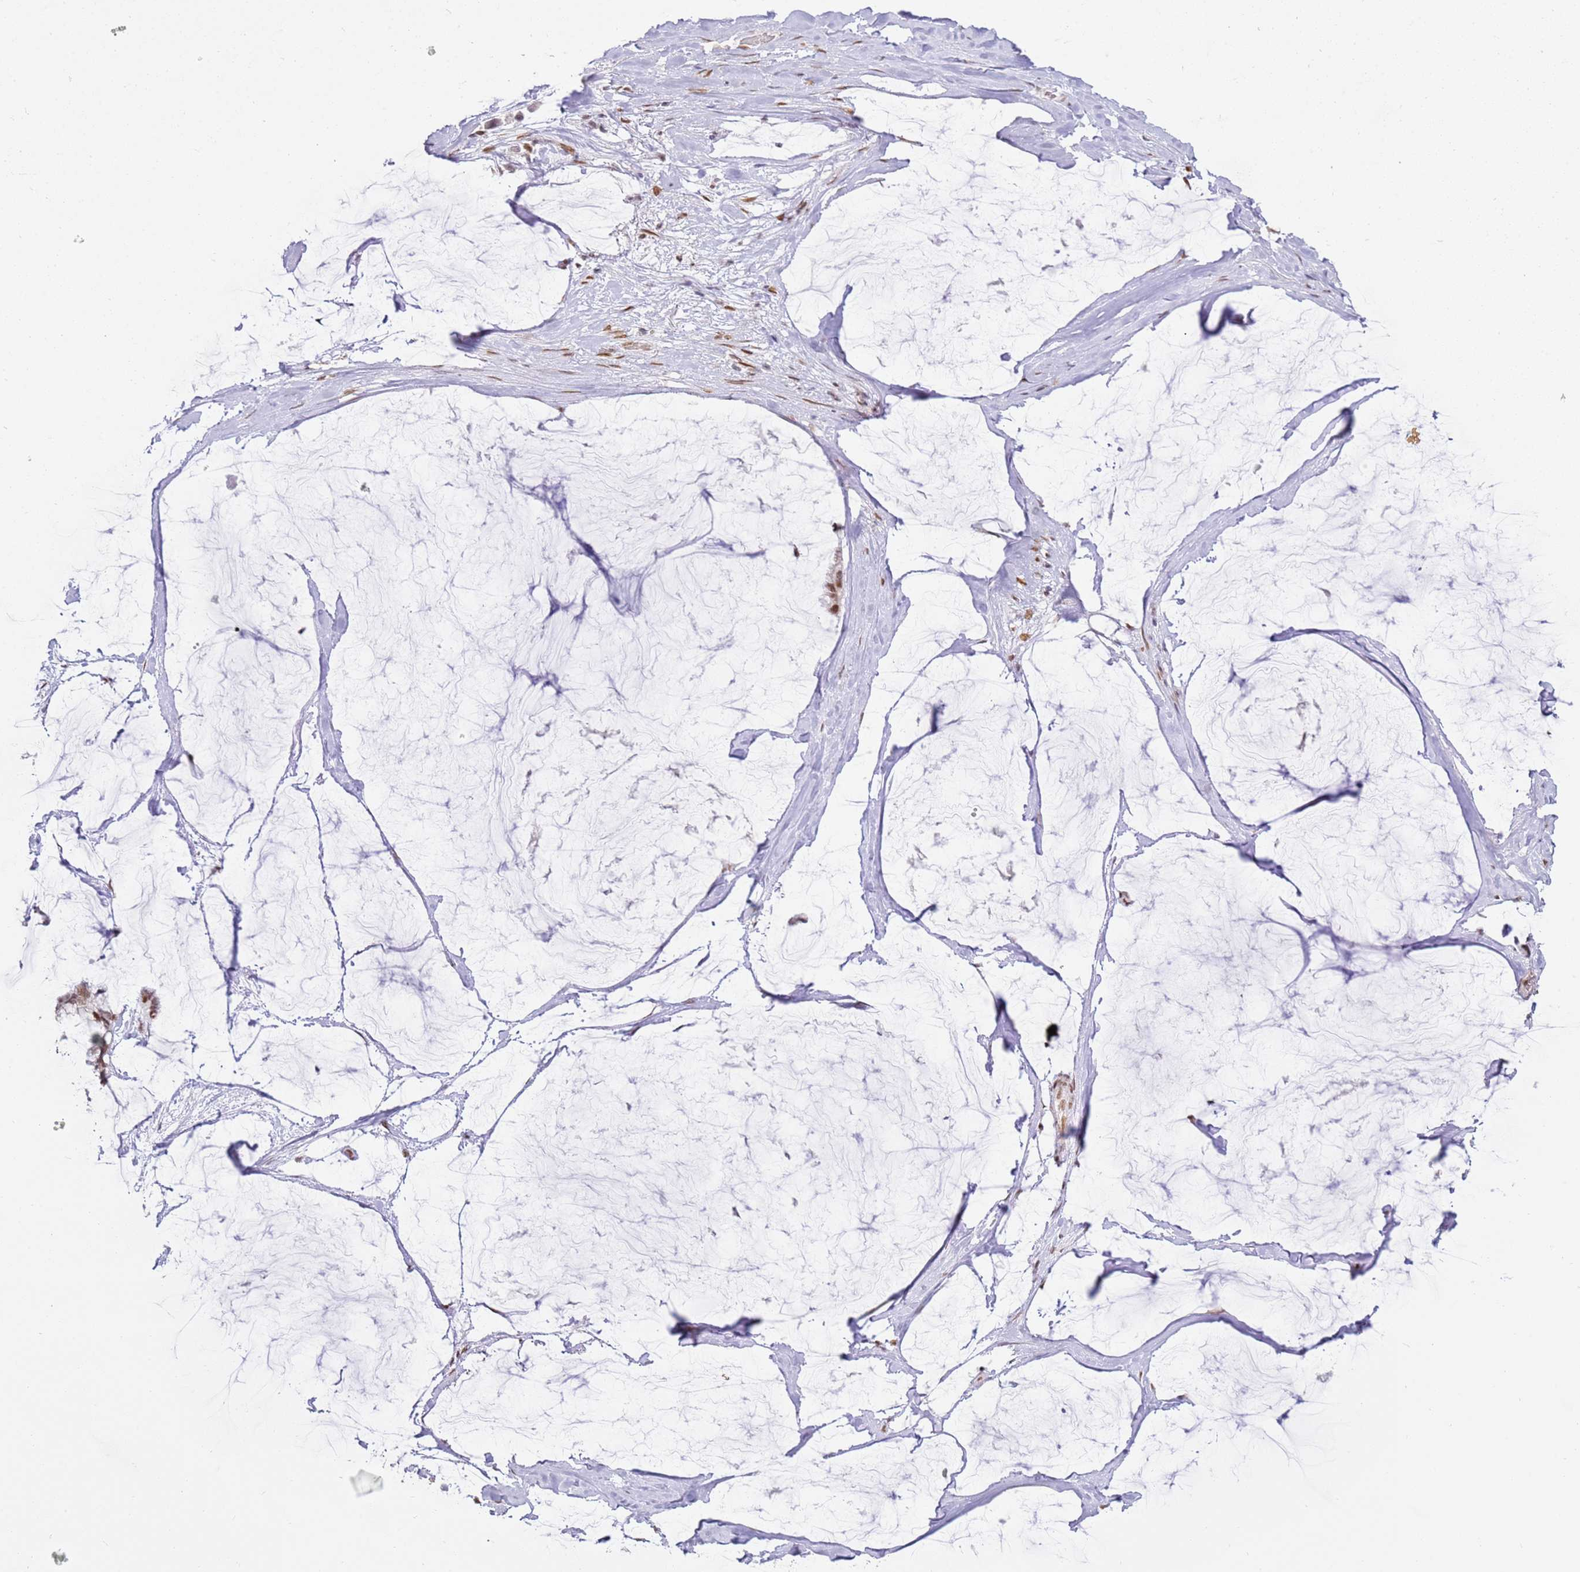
{"staining": {"intensity": "moderate", "quantity": ">75%", "location": "nuclear"}, "tissue": "ovarian cancer", "cell_type": "Tumor cells", "image_type": "cancer", "snomed": [{"axis": "morphology", "description": "Cystadenocarcinoma, mucinous, NOS"}, {"axis": "topography", "description": "Ovary"}], "caption": "Protein staining by IHC reveals moderate nuclear positivity in approximately >75% of tumor cells in mucinous cystadenocarcinoma (ovarian).", "gene": "PHC2", "patient": {"sex": "female", "age": 39}}